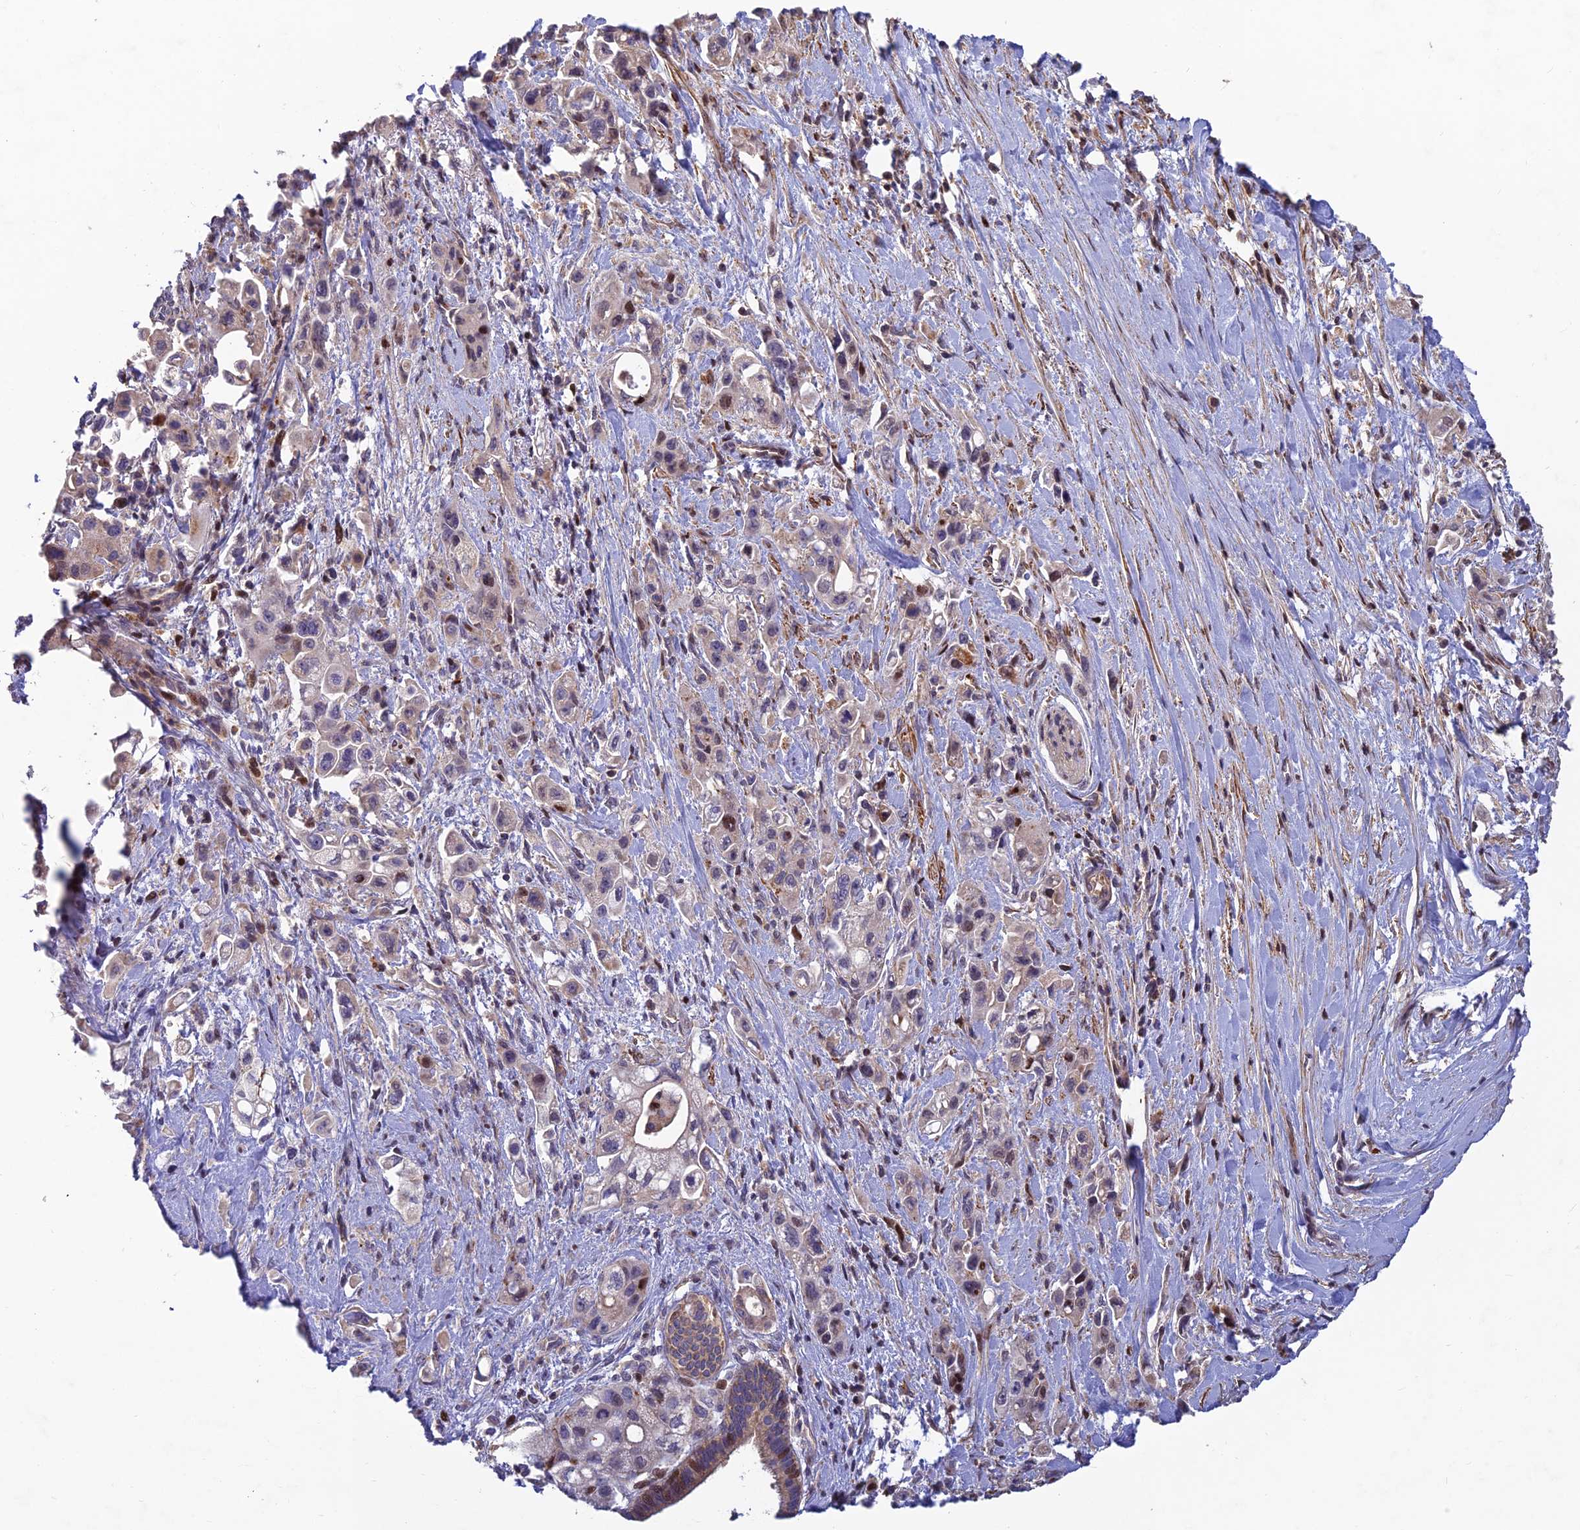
{"staining": {"intensity": "moderate", "quantity": "<25%", "location": "nuclear"}, "tissue": "pancreatic cancer", "cell_type": "Tumor cells", "image_type": "cancer", "snomed": [{"axis": "morphology", "description": "Adenocarcinoma, NOS"}, {"axis": "topography", "description": "Pancreas"}], "caption": "Pancreatic adenocarcinoma stained with a protein marker reveals moderate staining in tumor cells.", "gene": "RELCH", "patient": {"sex": "female", "age": 66}}